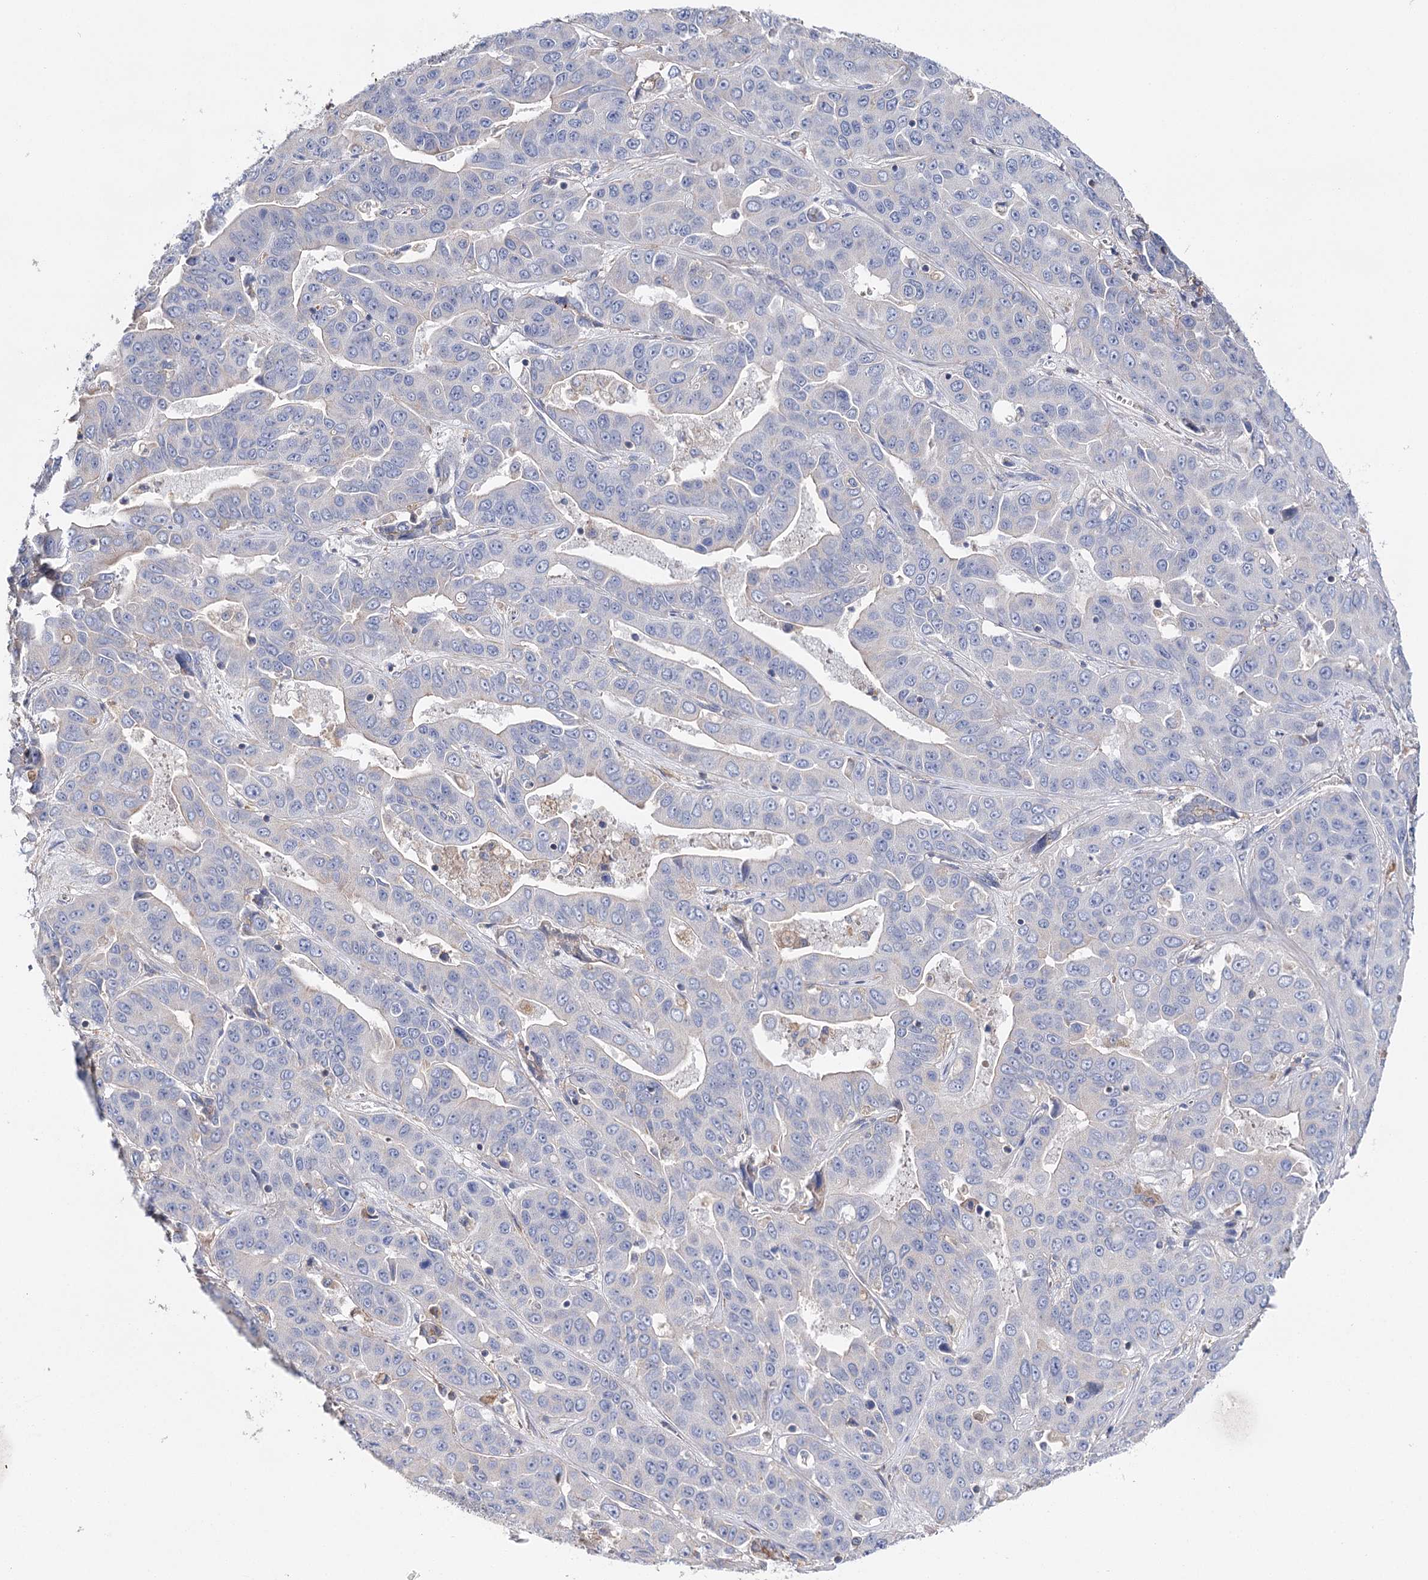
{"staining": {"intensity": "negative", "quantity": "none", "location": "none"}, "tissue": "liver cancer", "cell_type": "Tumor cells", "image_type": "cancer", "snomed": [{"axis": "morphology", "description": "Cholangiocarcinoma"}, {"axis": "topography", "description": "Liver"}], "caption": "This is an IHC histopathology image of liver cholangiocarcinoma. There is no staining in tumor cells.", "gene": "EPYC", "patient": {"sex": "female", "age": 52}}